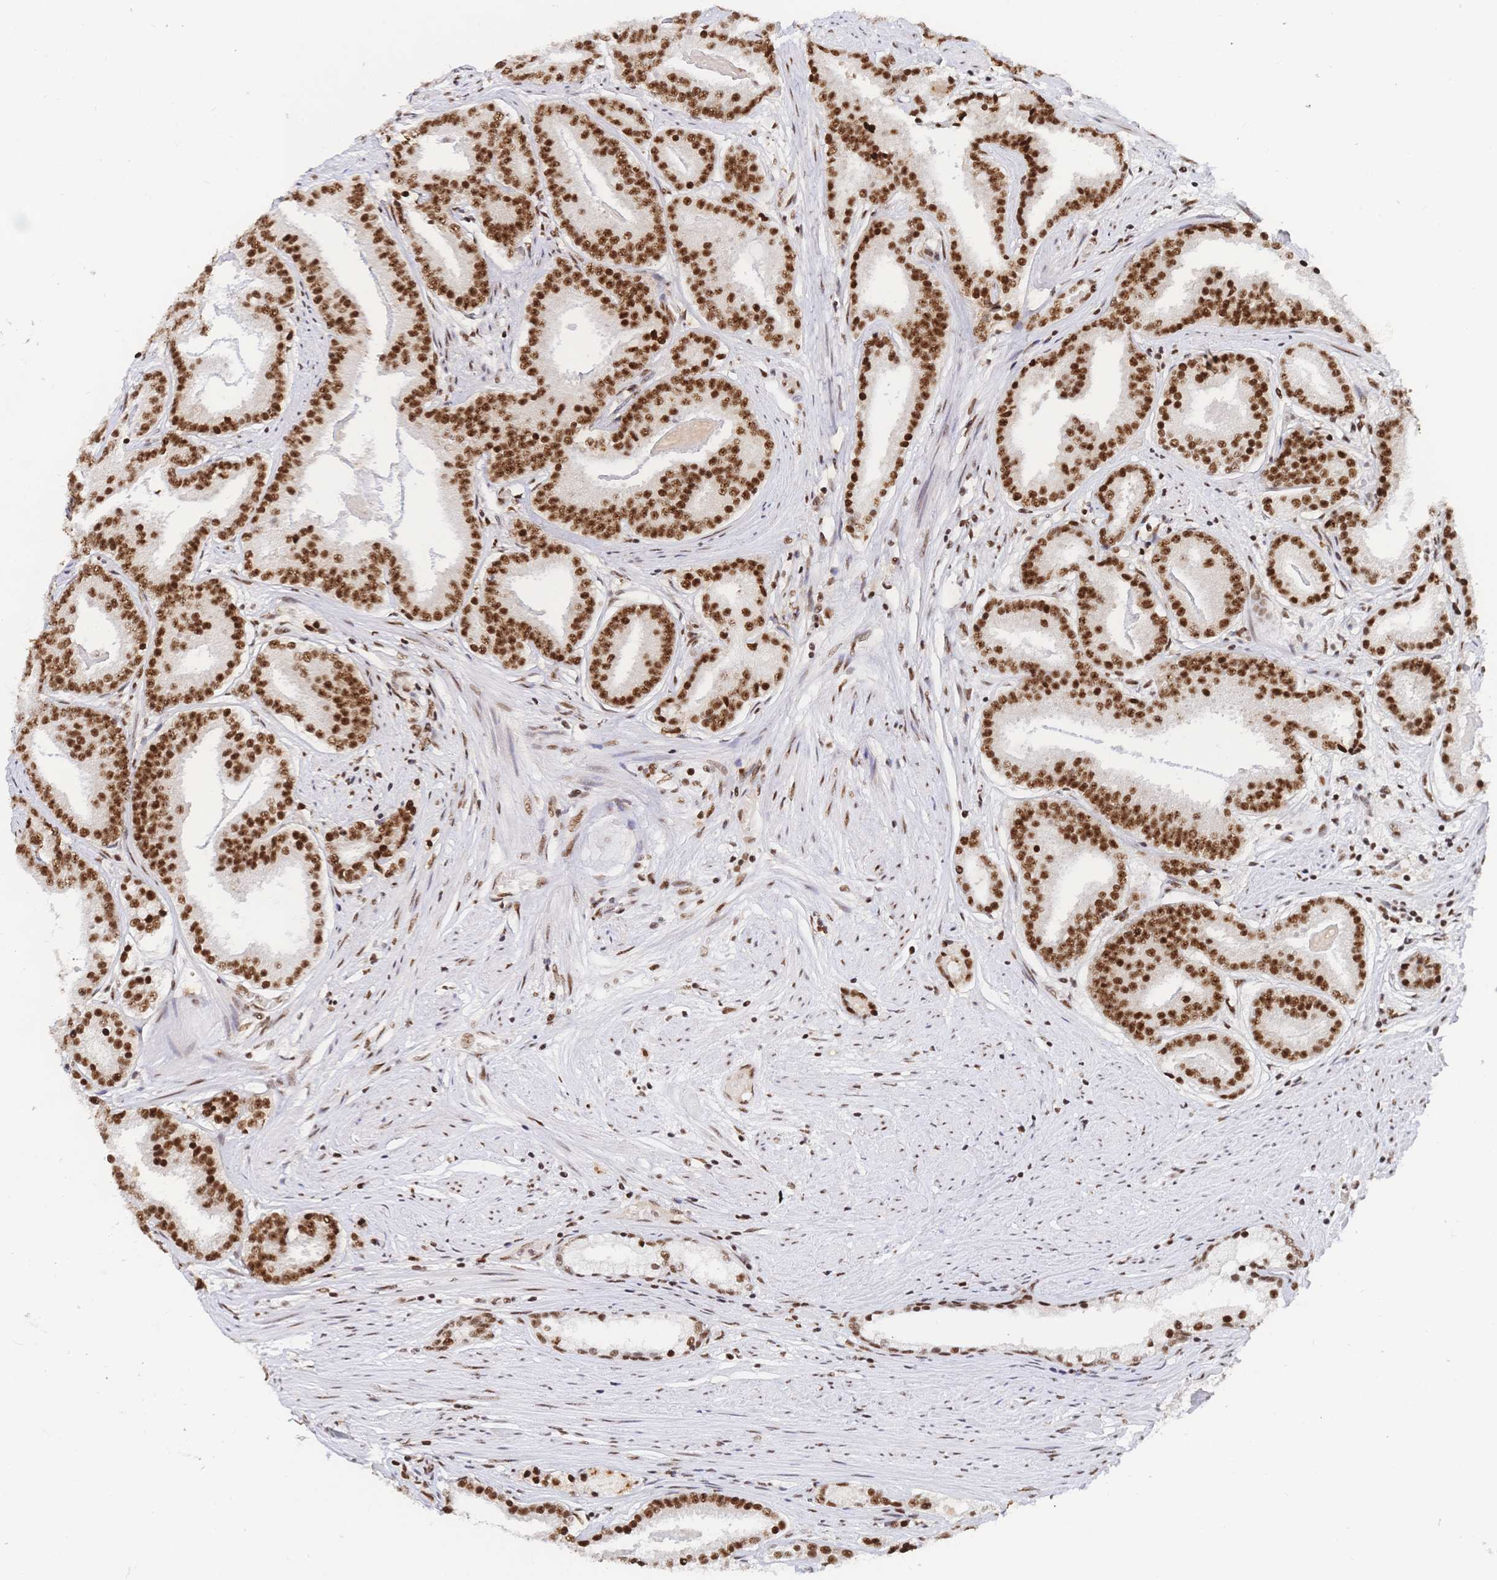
{"staining": {"intensity": "strong", "quantity": ">75%", "location": "nuclear"}, "tissue": "prostate cancer", "cell_type": "Tumor cells", "image_type": "cancer", "snomed": [{"axis": "morphology", "description": "Adenocarcinoma, High grade"}, {"axis": "topography", "description": "Prostate"}], "caption": "Immunohistochemical staining of human high-grade adenocarcinoma (prostate) demonstrates high levels of strong nuclear staining in about >75% of tumor cells. (Brightfield microscopy of DAB IHC at high magnification).", "gene": "SRSF1", "patient": {"sex": "male", "age": 63}}